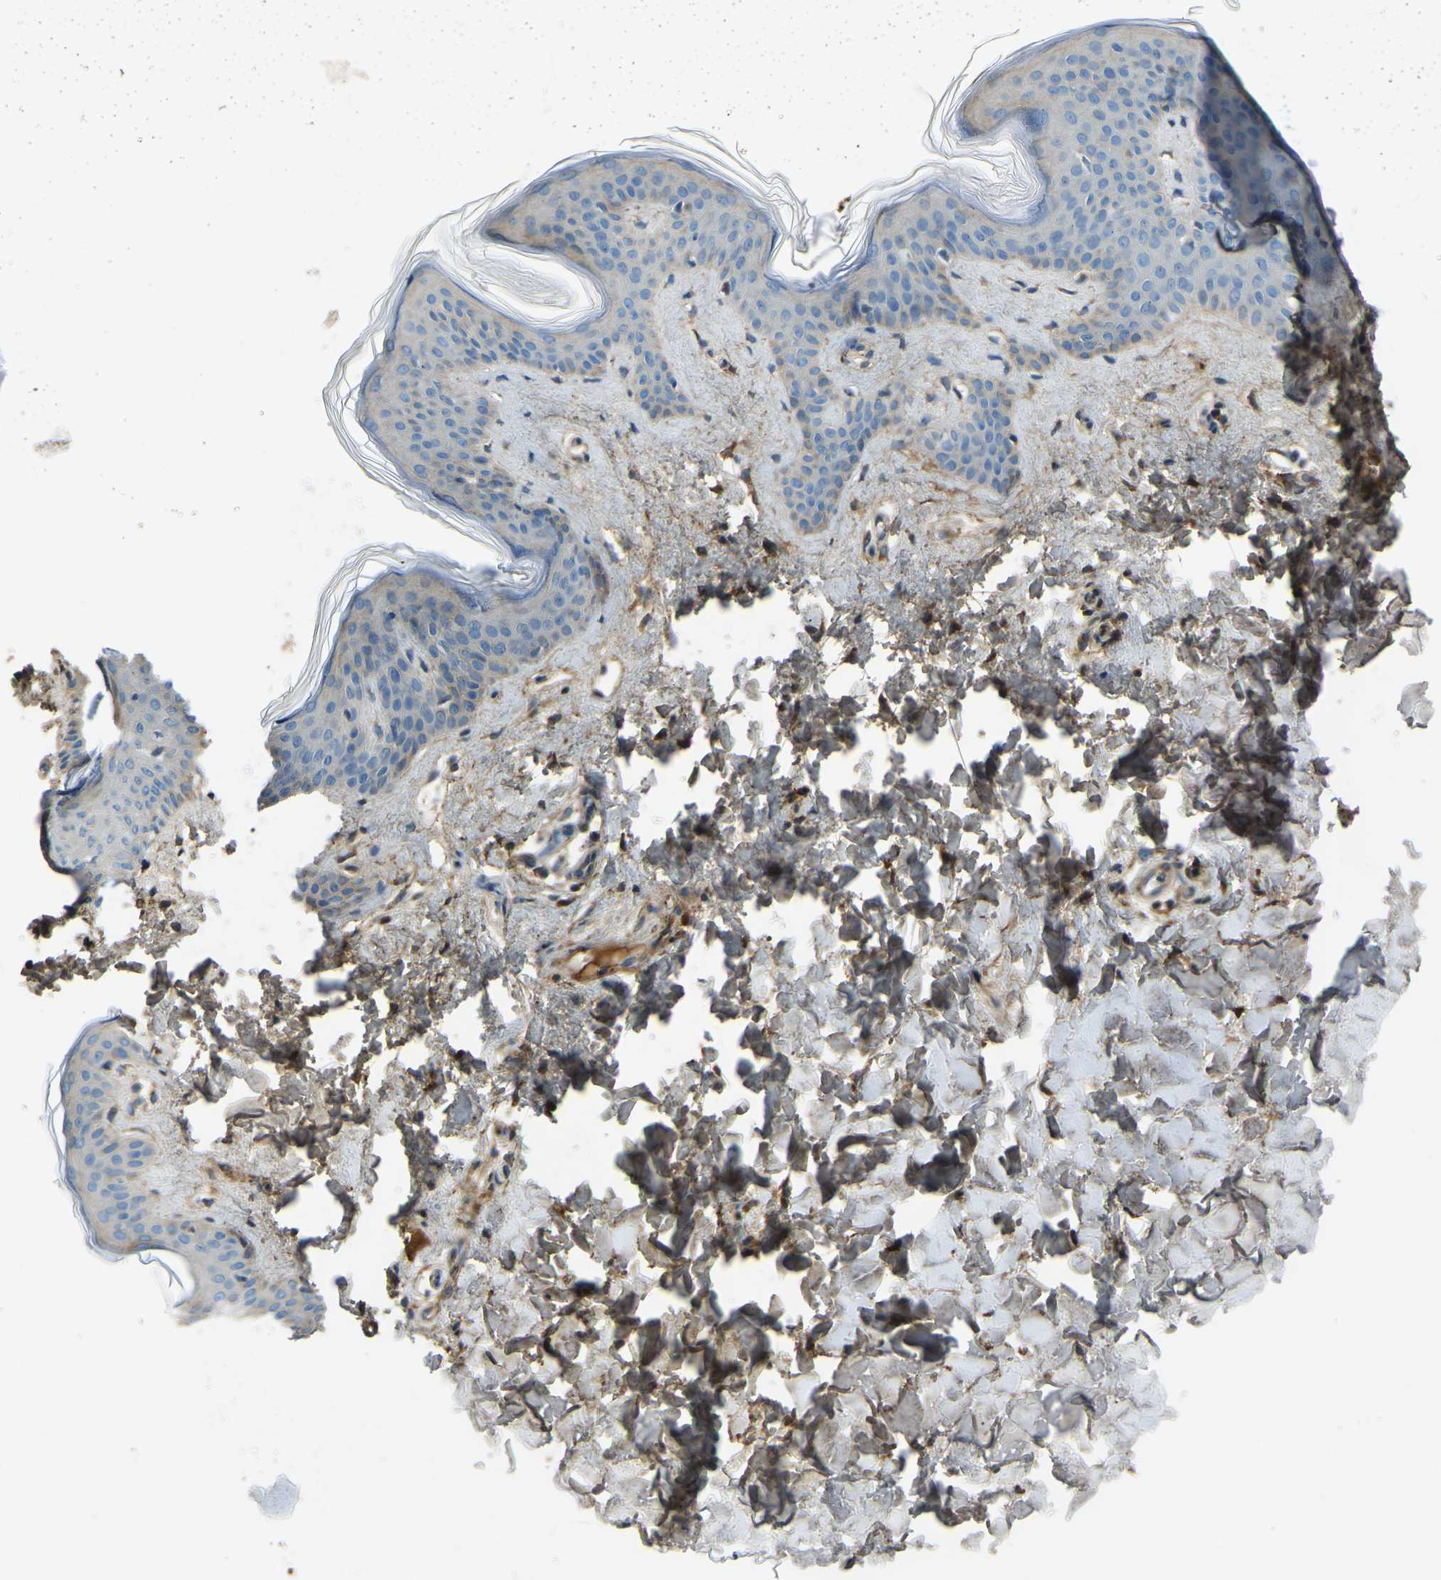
{"staining": {"intensity": "moderate", "quantity": ">75%", "location": "cytoplasmic/membranous"}, "tissue": "skin", "cell_type": "Fibroblasts", "image_type": "normal", "snomed": [{"axis": "morphology", "description": "Normal tissue, NOS"}, {"axis": "topography", "description": "Skin"}], "caption": "Protein expression by IHC shows moderate cytoplasmic/membranous positivity in approximately >75% of fibroblasts in normal skin. Ihc stains the protein of interest in brown and the nuclei are stained blue.", "gene": "COL3A1", "patient": {"sex": "female", "age": 17}}